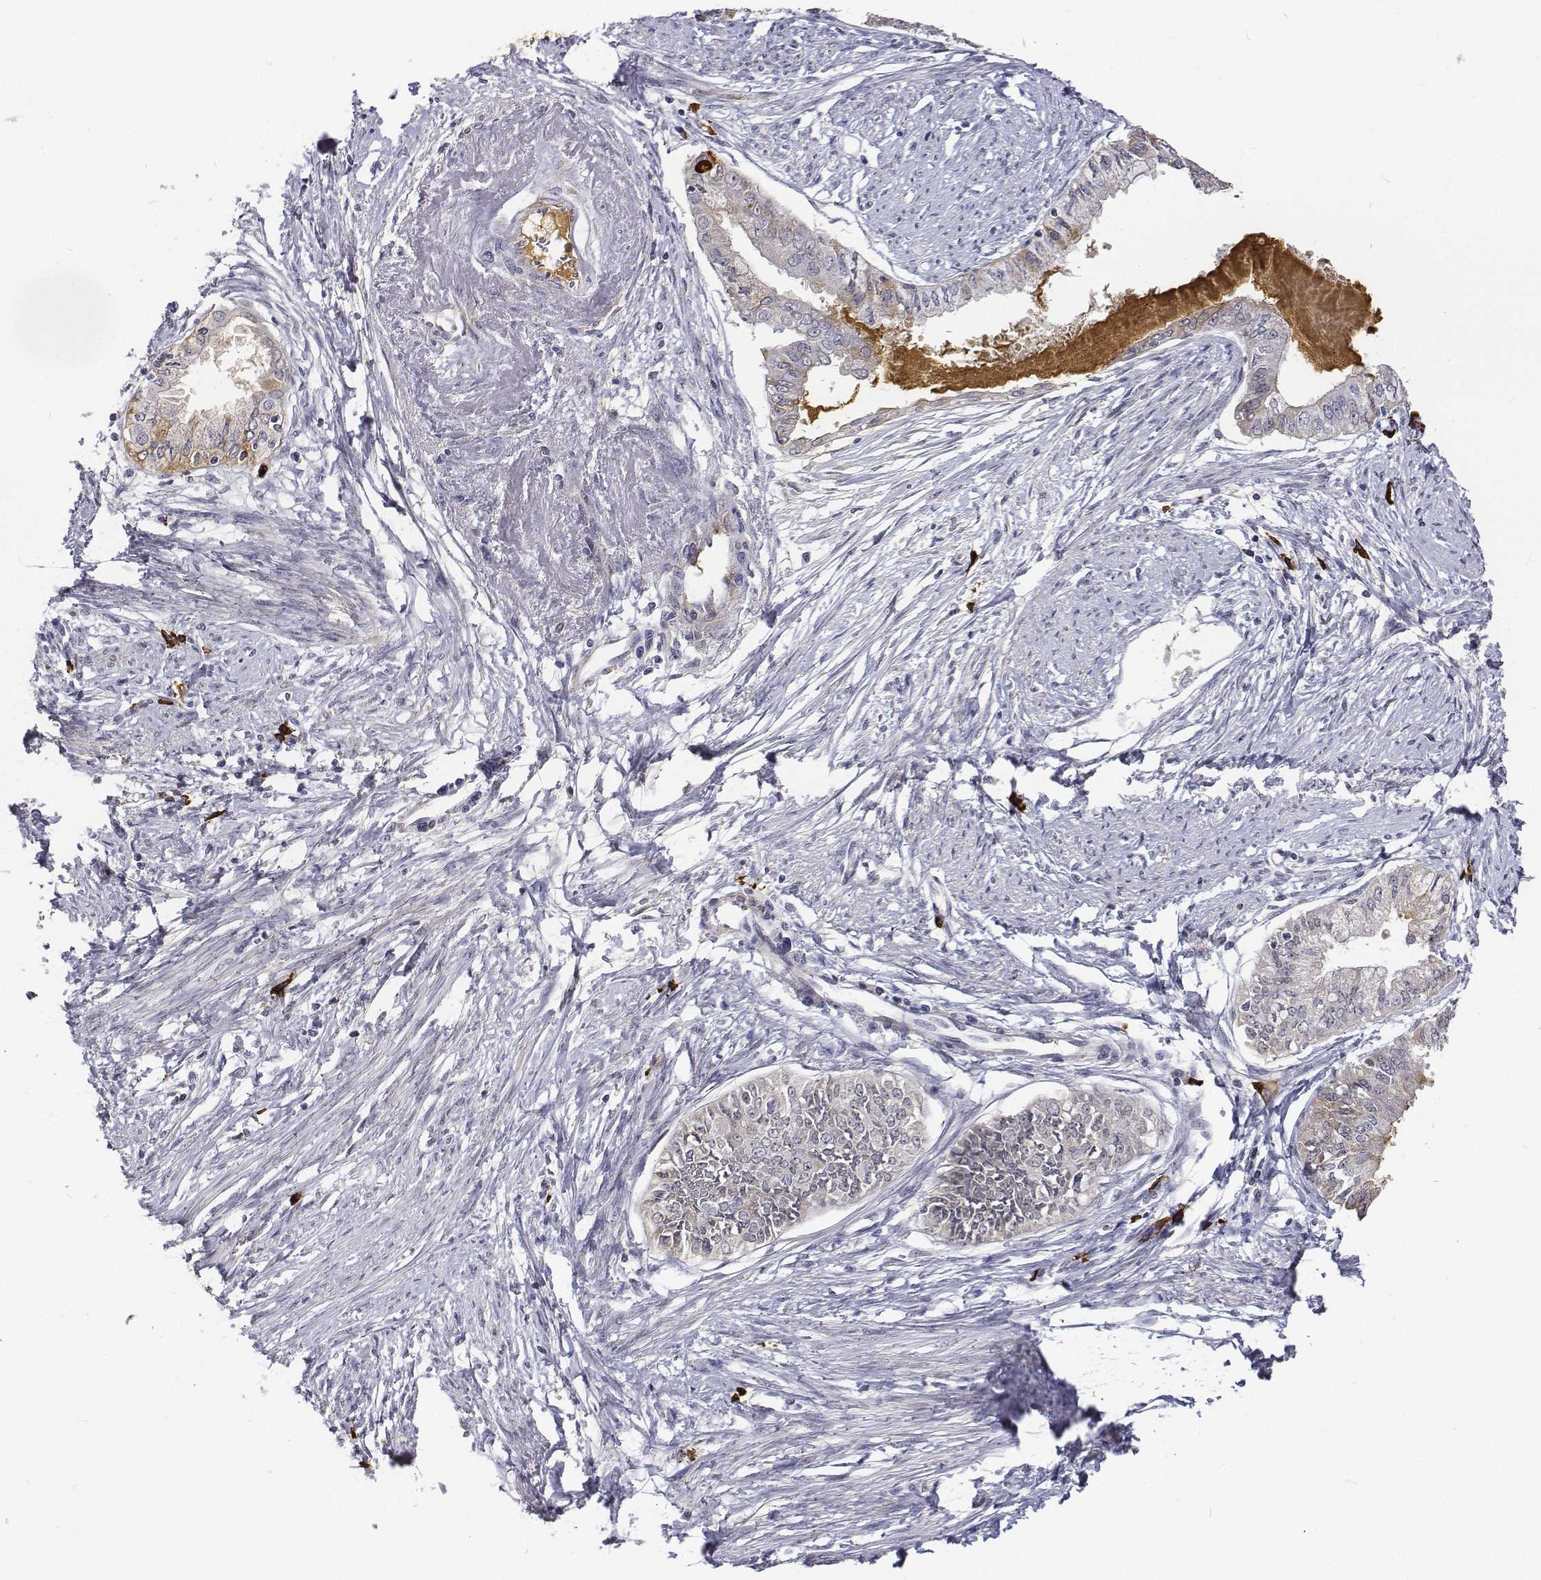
{"staining": {"intensity": "negative", "quantity": "none", "location": "none"}, "tissue": "endometrial cancer", "cell_type": "Tumor cells", "image_type": "cancer", "snomed": [{"axis": "morphology", "description": "Adenocarcinoma, NOS"}, {"axis": "topography", "description": "Endometrium"}], "caption": "This histopathology image is of endometrial cancer (adenocarcinoma) stained with IHC to label a protein in brown with the nuclei are counter-stained blue. There is no positivity in tumor cells.", "gene": "ATRX", "patient": {"sex": "female", "age": 76}}